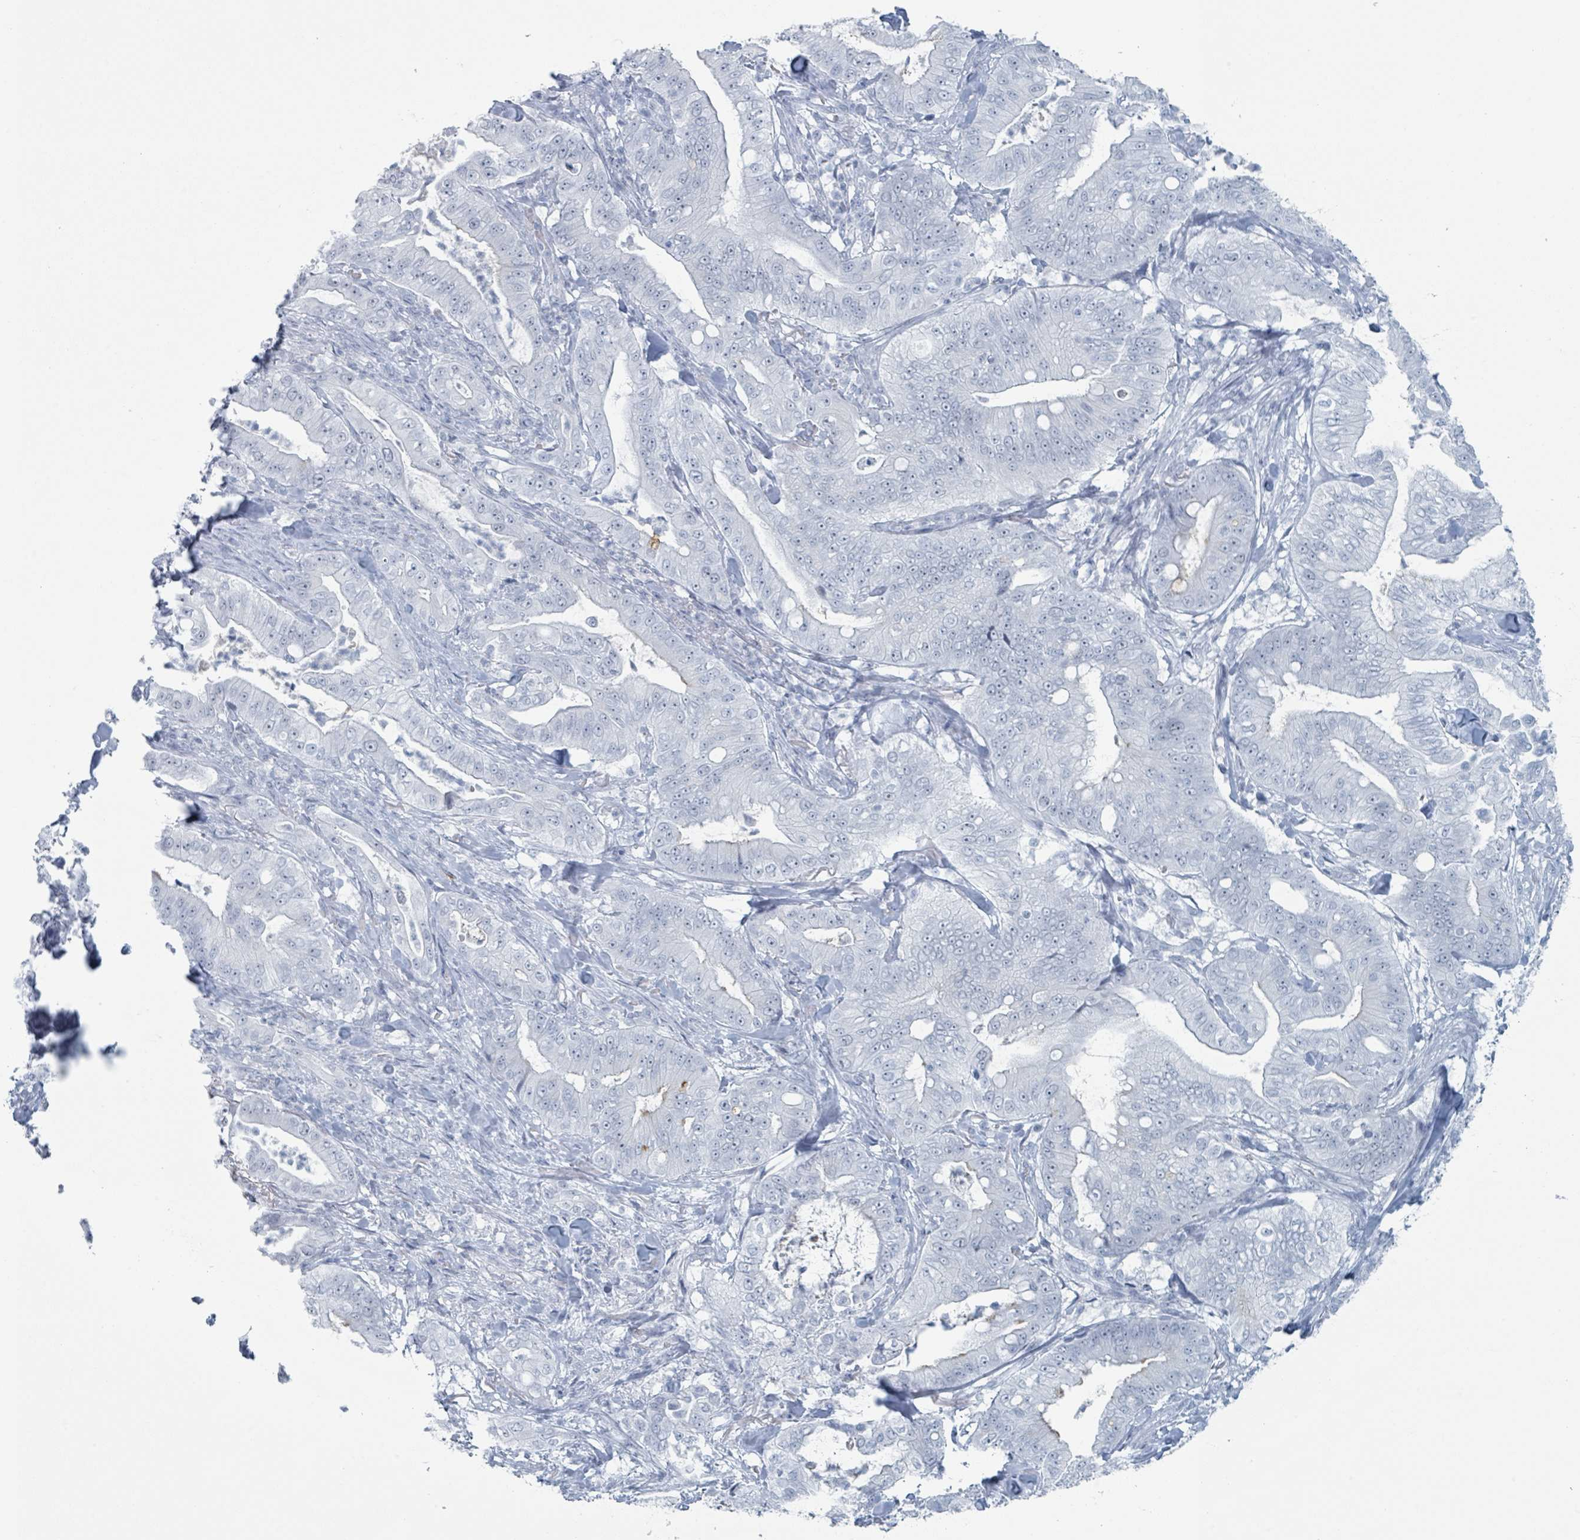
{"staining": {"intensity": "negative", "quantity": "none", "location": "none"}, "tissue": "pancreatic cancer", "cell_type": "Tumor cells", "image_type": "cancer", "snomed": [{"axis": "morphology", "description": "Adenocarcinoma, NOS"}, {"axis": "topography", "description": "Pancreas"}], "caption": "Pancreatic adenocarcinoma stained for a protein using immunohistochemistry shows no staining tumor cells.", "gene": "GPR15LG", "patient": {"sex": "male", "age": 71}}